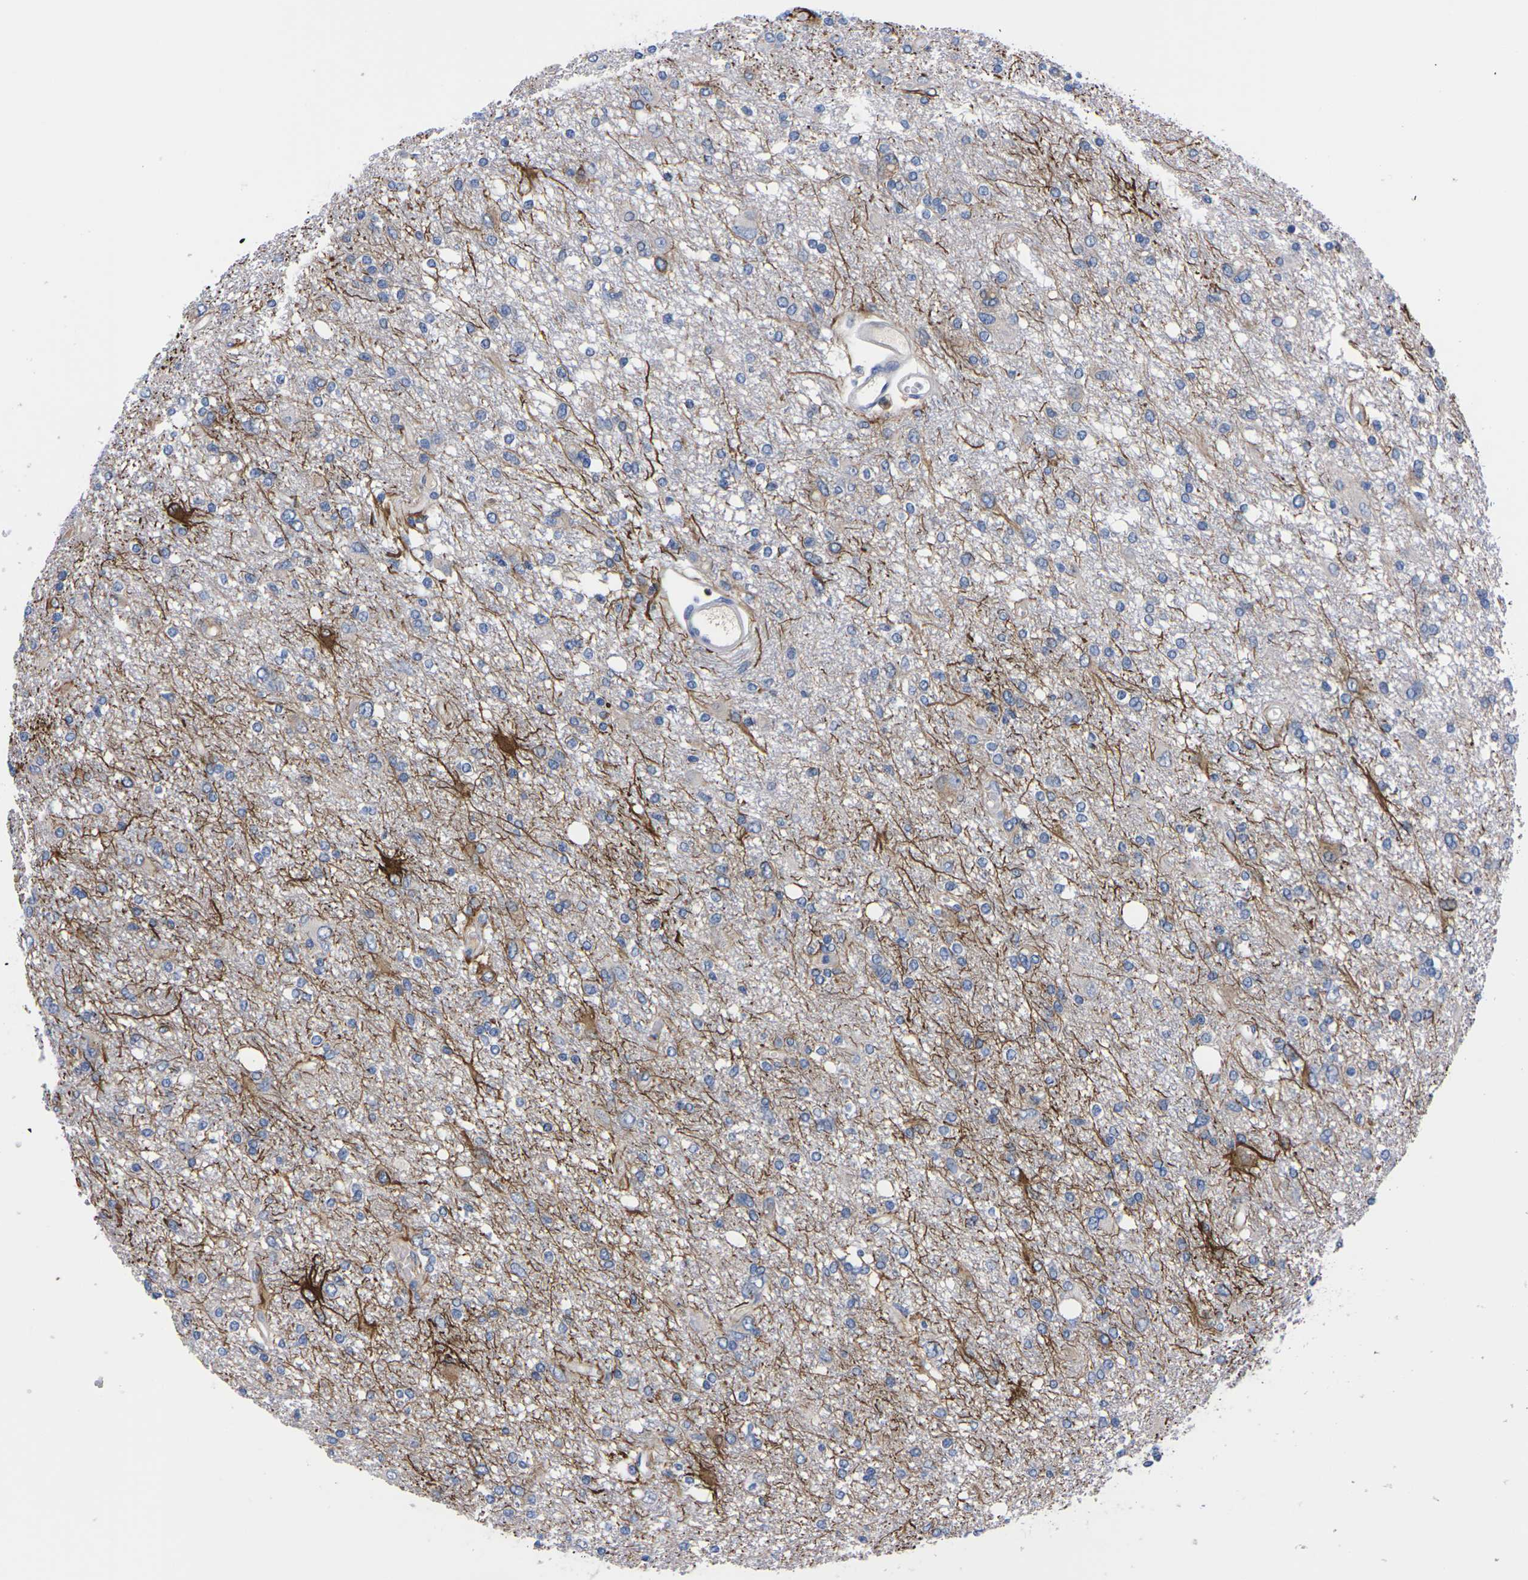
{"staining": {"intensity": "negative", "quantity": "none", "location": "none"}, "tissue": "glioma", "cell_type": "Tumor cells", "image_type": "cancer", "snomed": [{"axis": "morphology", "description": "Glioma, malignant, High grade"}, {"axis": "topography", "description": "Brain"}], "caption": "There is no significant staining in tumor cells of glioma.", "gene": "FAM210A", "patient": {"sex": "female", "age": 59}}